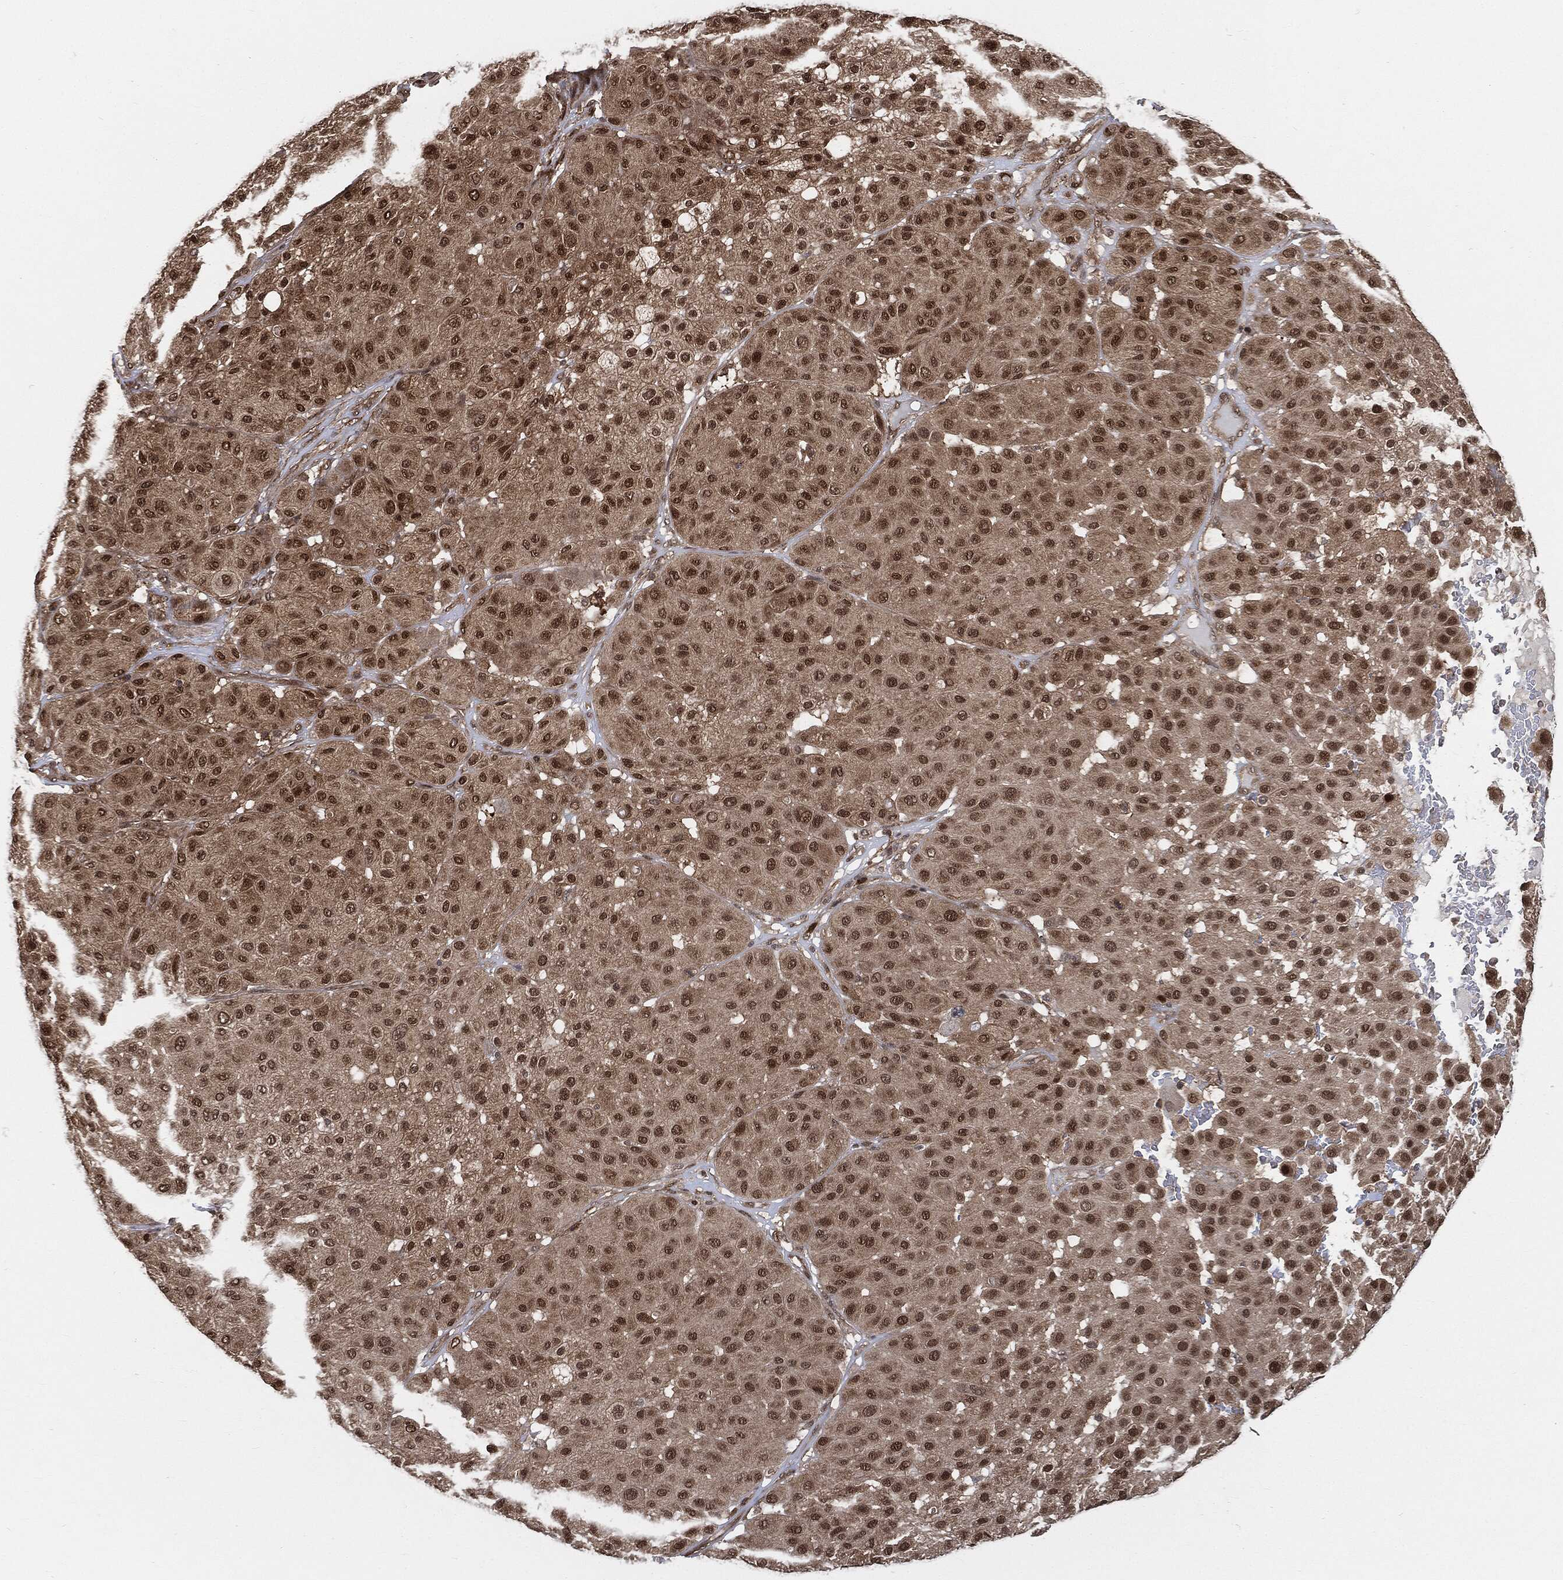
{"staining": {"intensity": "moderate", "quantity": ">75%", "location": "cytoplasmic/membranous,nuclear"}, "tissue": "melanoma", "cell_type": "Tumor cells", "image_type": "cancer", "snomed": [{"axis": "morphology", "description": "Malignant melanoma, Metastatic site"}, {"axis": "topography", "description": "Smooth muscle"}], "caption": "Human melanoma stained with a protein marker displays moderate staining in tumor cells.", "gene": "CUTA", "patient": {"sex": "male", "age": 41}}